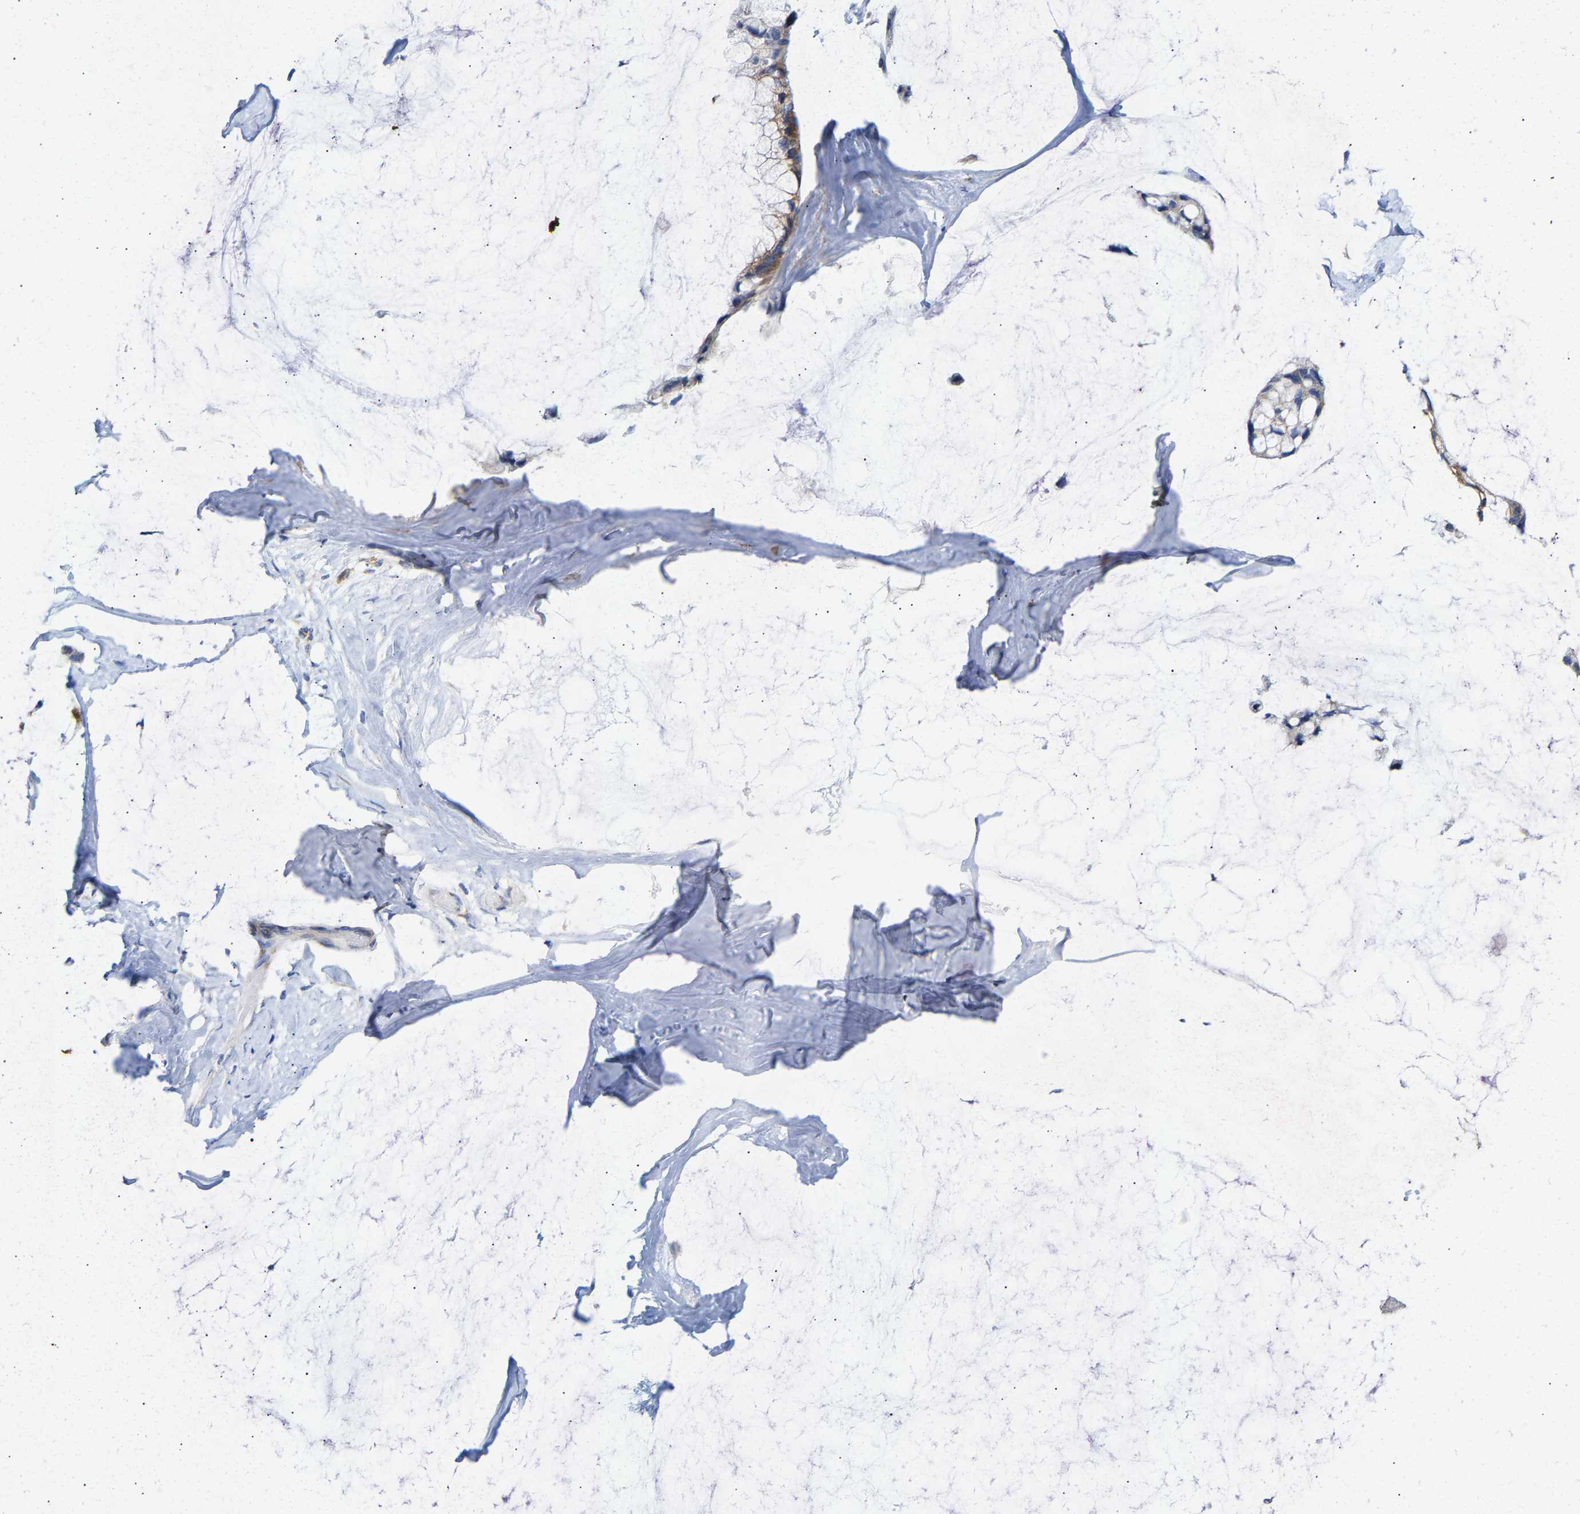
{"staining": {"intensity": "moderate", "quantity": ">75%", "location": "cytoplasmic/membranous"}, "tissue": "ovarian cancer", "cell_type": "Tumor cells", "image_type": "cancer", "snomed": [{"axis": "morphology", "description": "Cystadenocarcinoma, mucinous, NOS"}, {"axis": "topography", "description": "Ovary"}], "caption": "Ovarian mucinous cystadenocarcinoma stained with DAB immunohistochemistry exhibits medium levels of moderate cytoplasmic/membranous positivity in about >75% of tumor cells.", "gene": "PPP1R15A", "patient": {"sex": "female", "age": 39}}